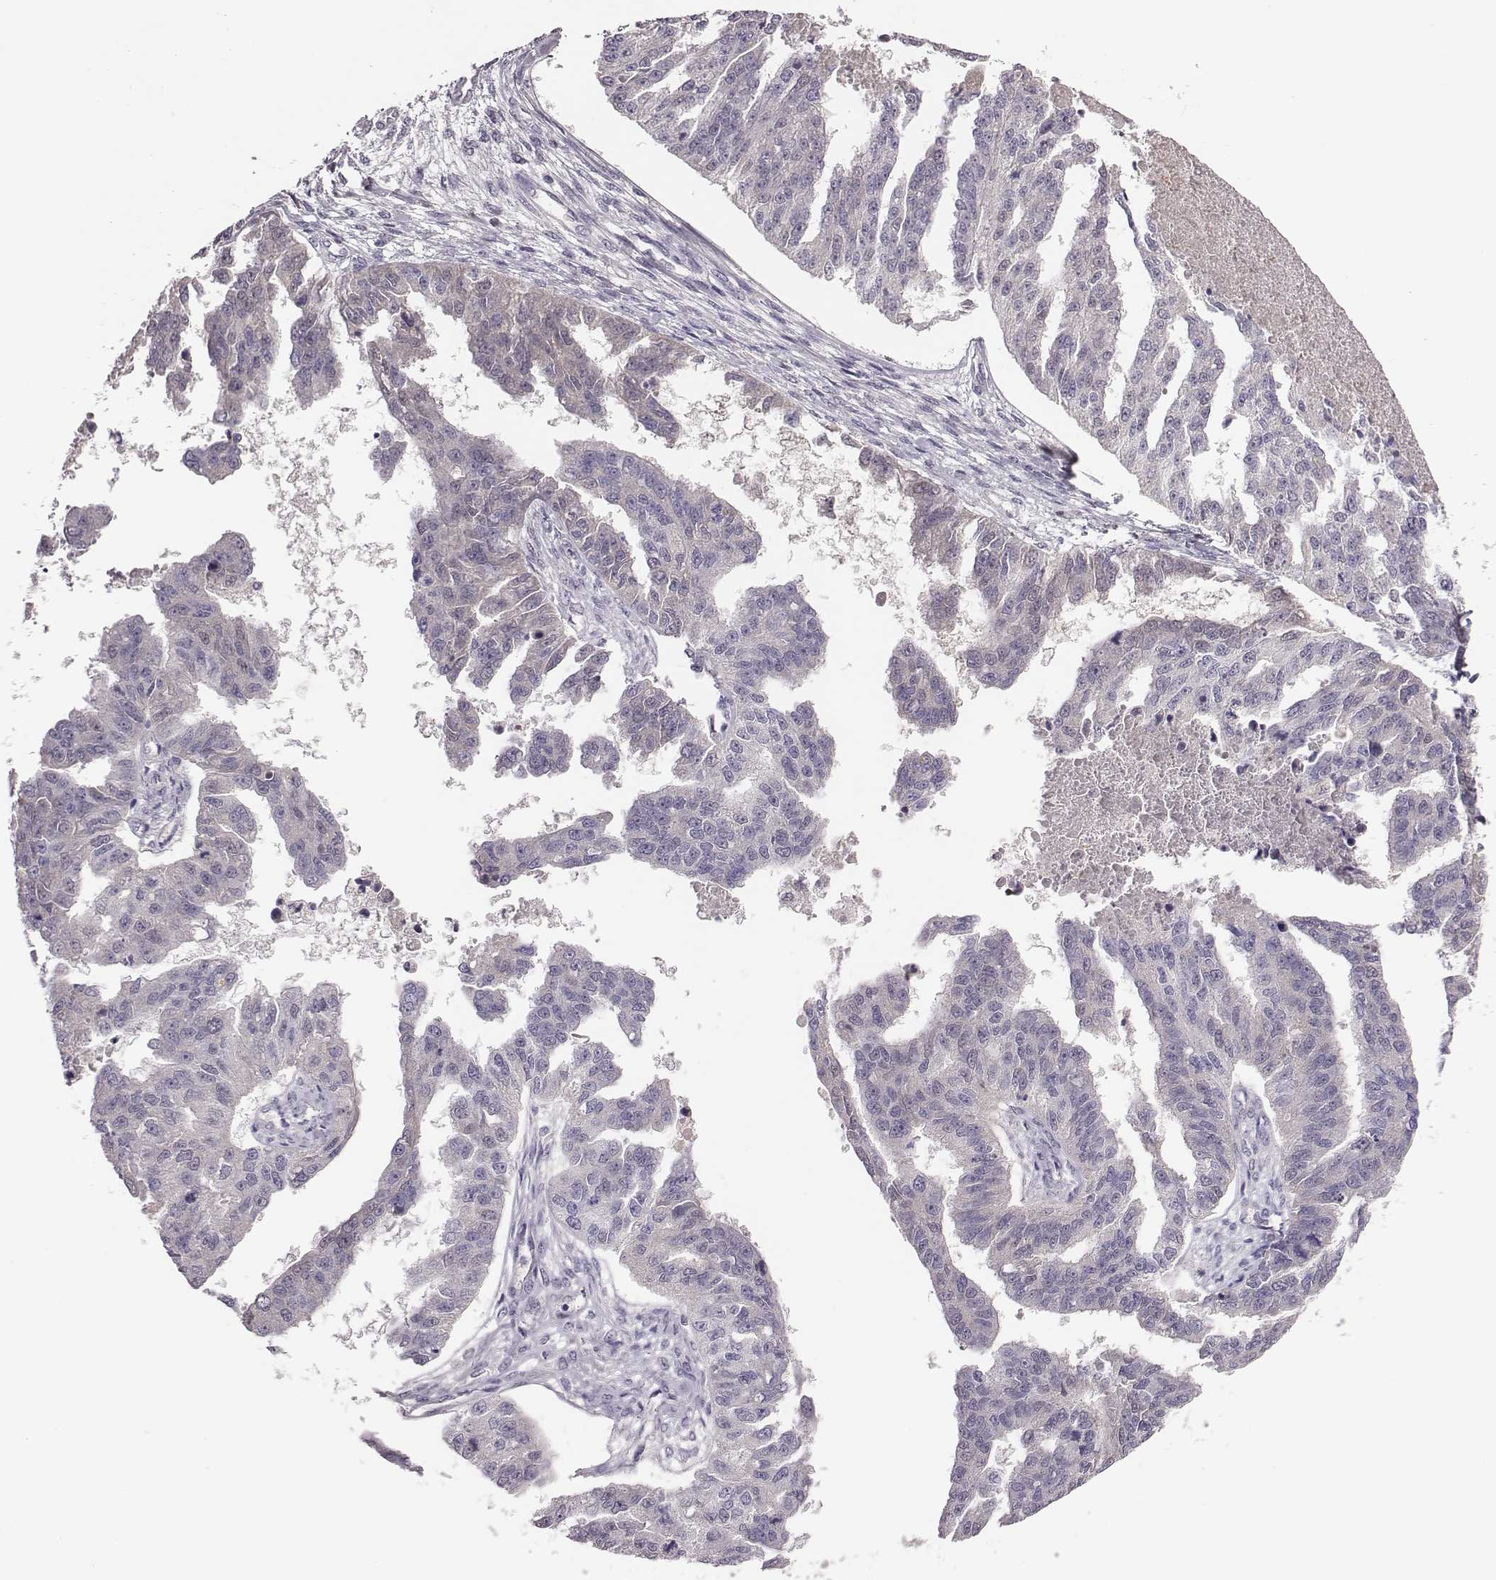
{"staining": {"intensity": "negative", "quantity": "none", "location": "none"}, "tissue": "ovarian cancer", "cell_type": "Tumor cells", "image_type": "cancer", "snomed": [{"axis": "morphology", "description": "Cystadenocarcinoma, serous, NOS"}, {"axis": "topography", "description": "Ovary"}], "caption": "Ovarian cancer (serous cystadenocarcinoma) was stained to show a protein in brown. There is no significant staining in tumor cells. Brightfield microscopy of immunohistochemistry stained with DAB (brown) and hematoxylin (blue), captured at high magnification.", "gene": "KMO", "patient": {"sex": "female", "age": 58}}